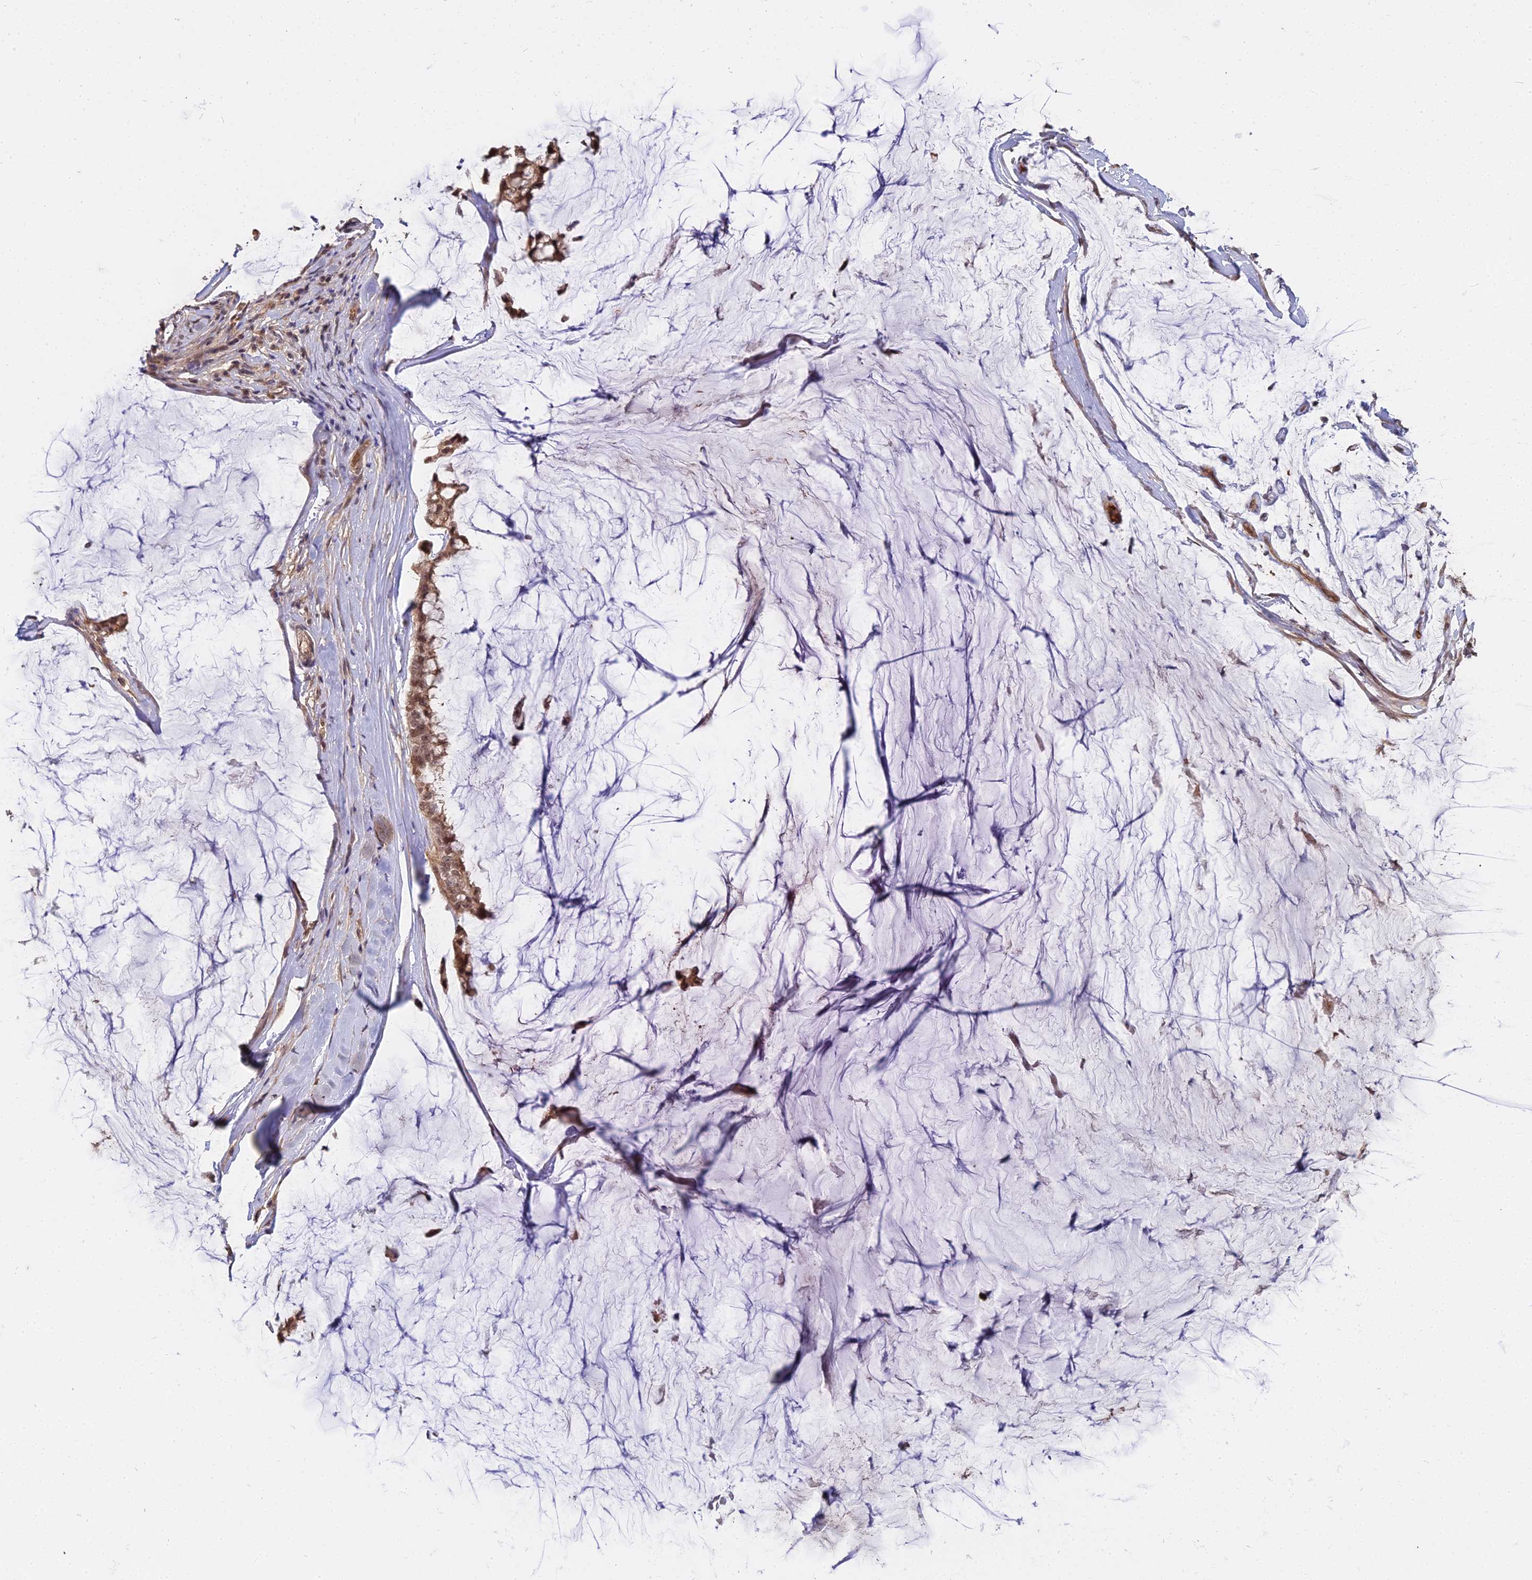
{"staining": {"intensity": "moderate", "quantity": ">75%", "location": "cytoplasmic/membranous,nuclear"}, "tissue": "ovarian cancer", "cell_type": "Tumor cells", "image_type": "cancer", "snomed": [{"axis": "morphology", "description": "Cystadenocarcinoma, mucinous, NOS"}, {"axis": "topography", "description": "Ovary"}], "caption": "Protein positivity by immunohistochemistry (IHC) reveals moderate cytoplasmic/membranous and nuclear staining in about >75% of tumor cells in ovarian mucinous cystadenocarcinoma. The staining was performed using DAB (3,3'-diaminobenzidine), with brown indicating positive protein expression. Nuclei are stained blue with hematoxylin.", "gene": "ZDBF2", "patient": {"sex": "female", "age": 39}}